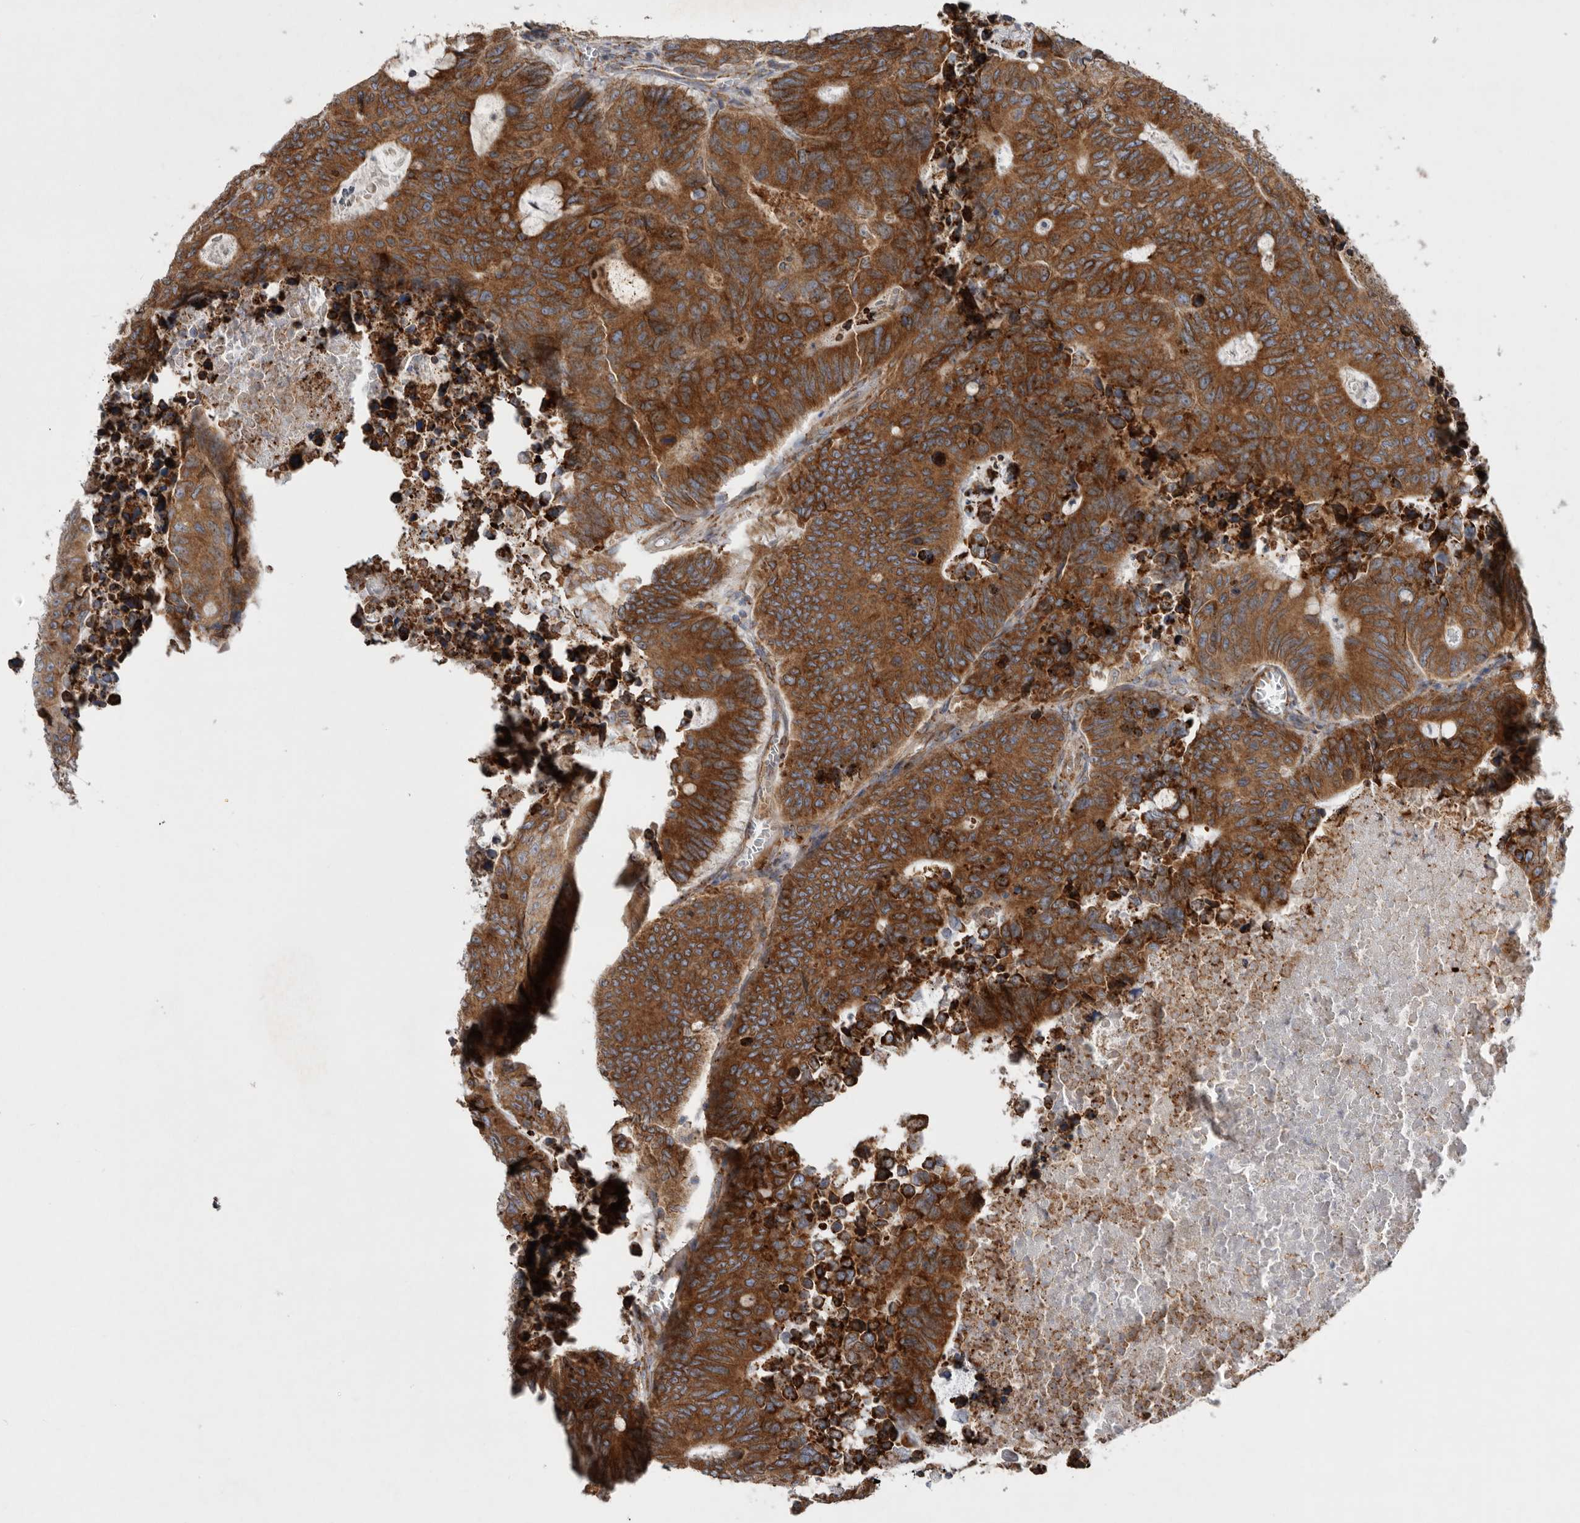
{"staining": {"intensity": "moderate", "quantity": ">75%", "location": "cytoplasmic/membranous"}, "tissue": "colorectal cancer", "cell_type": "Tumor cells", "image_type": "cancer", "snomed": [{"axis": "morphology", "description": "Adenocarcinoma, NOS"}, {"axis": "topography", "description": "Colon"}], "caption": "An immunohistochemistry (IHC) histopathology image of tumor tissue is shown. Protein staining in brown highlights moderate cytoplasmic/membranous positivity in adenocarcinoma (colorectal) within tumor cells.", "gene": "GANAB", "patient": {"sex": "male", "age": 87}}